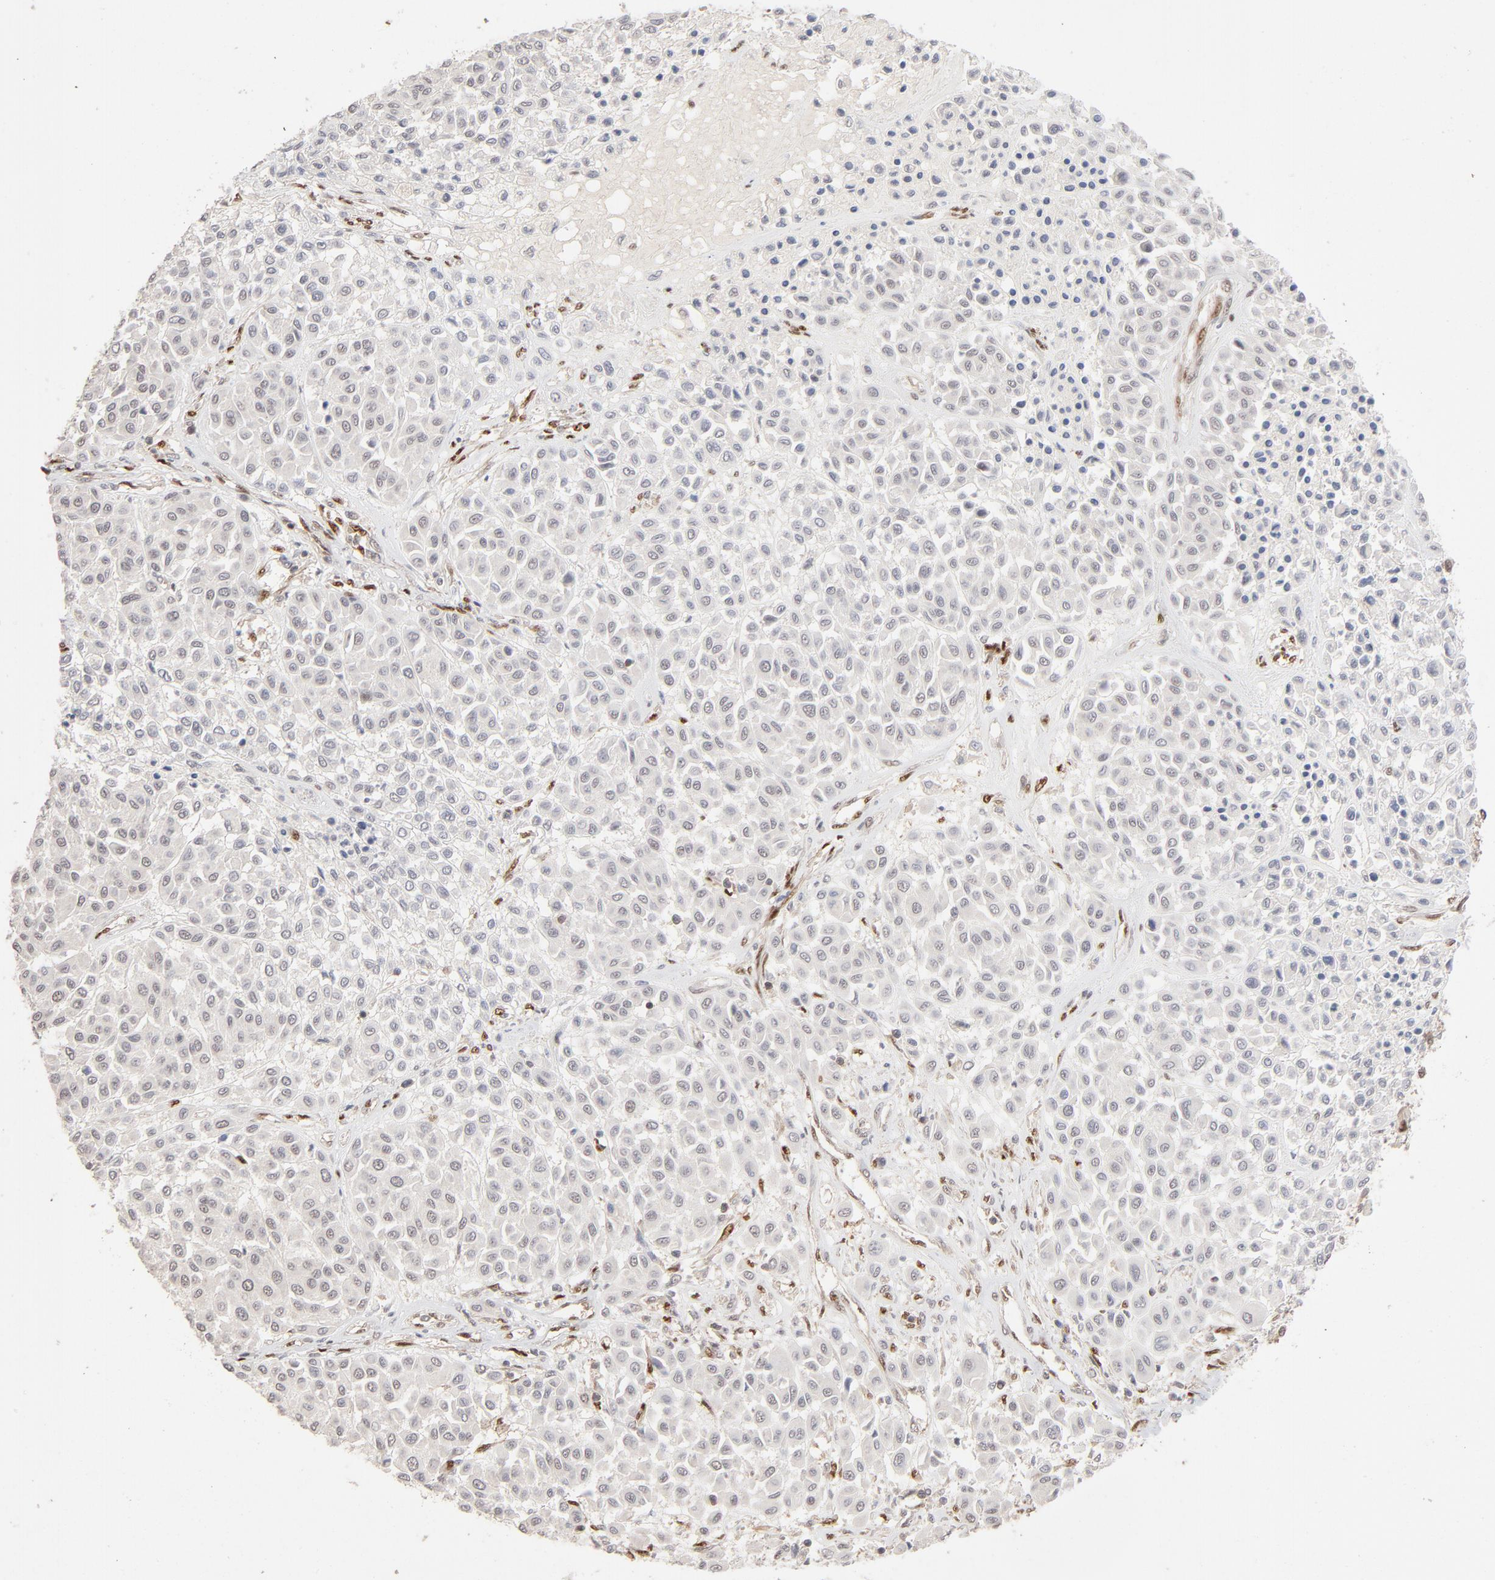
{"staining": {"intensity": "negative", "quantity": "none", "location": "none"}, "tissue": "melanoma", "cell_type": "Tumor cells", "image_type": "cancer", "snomed": [{"axis": "morphology", "description": "Malignant melanoma, Metastatic site"}, {"axis": "topography", "description": "Soft tissue"}], "caption": "Malignant melanoma (metastatic site) stained for a protein using immunohistochemistry (IHC) reveals no expression tumor cells.", "gene": "NFIB", "patient": {"sex": "male", "age": 41}}